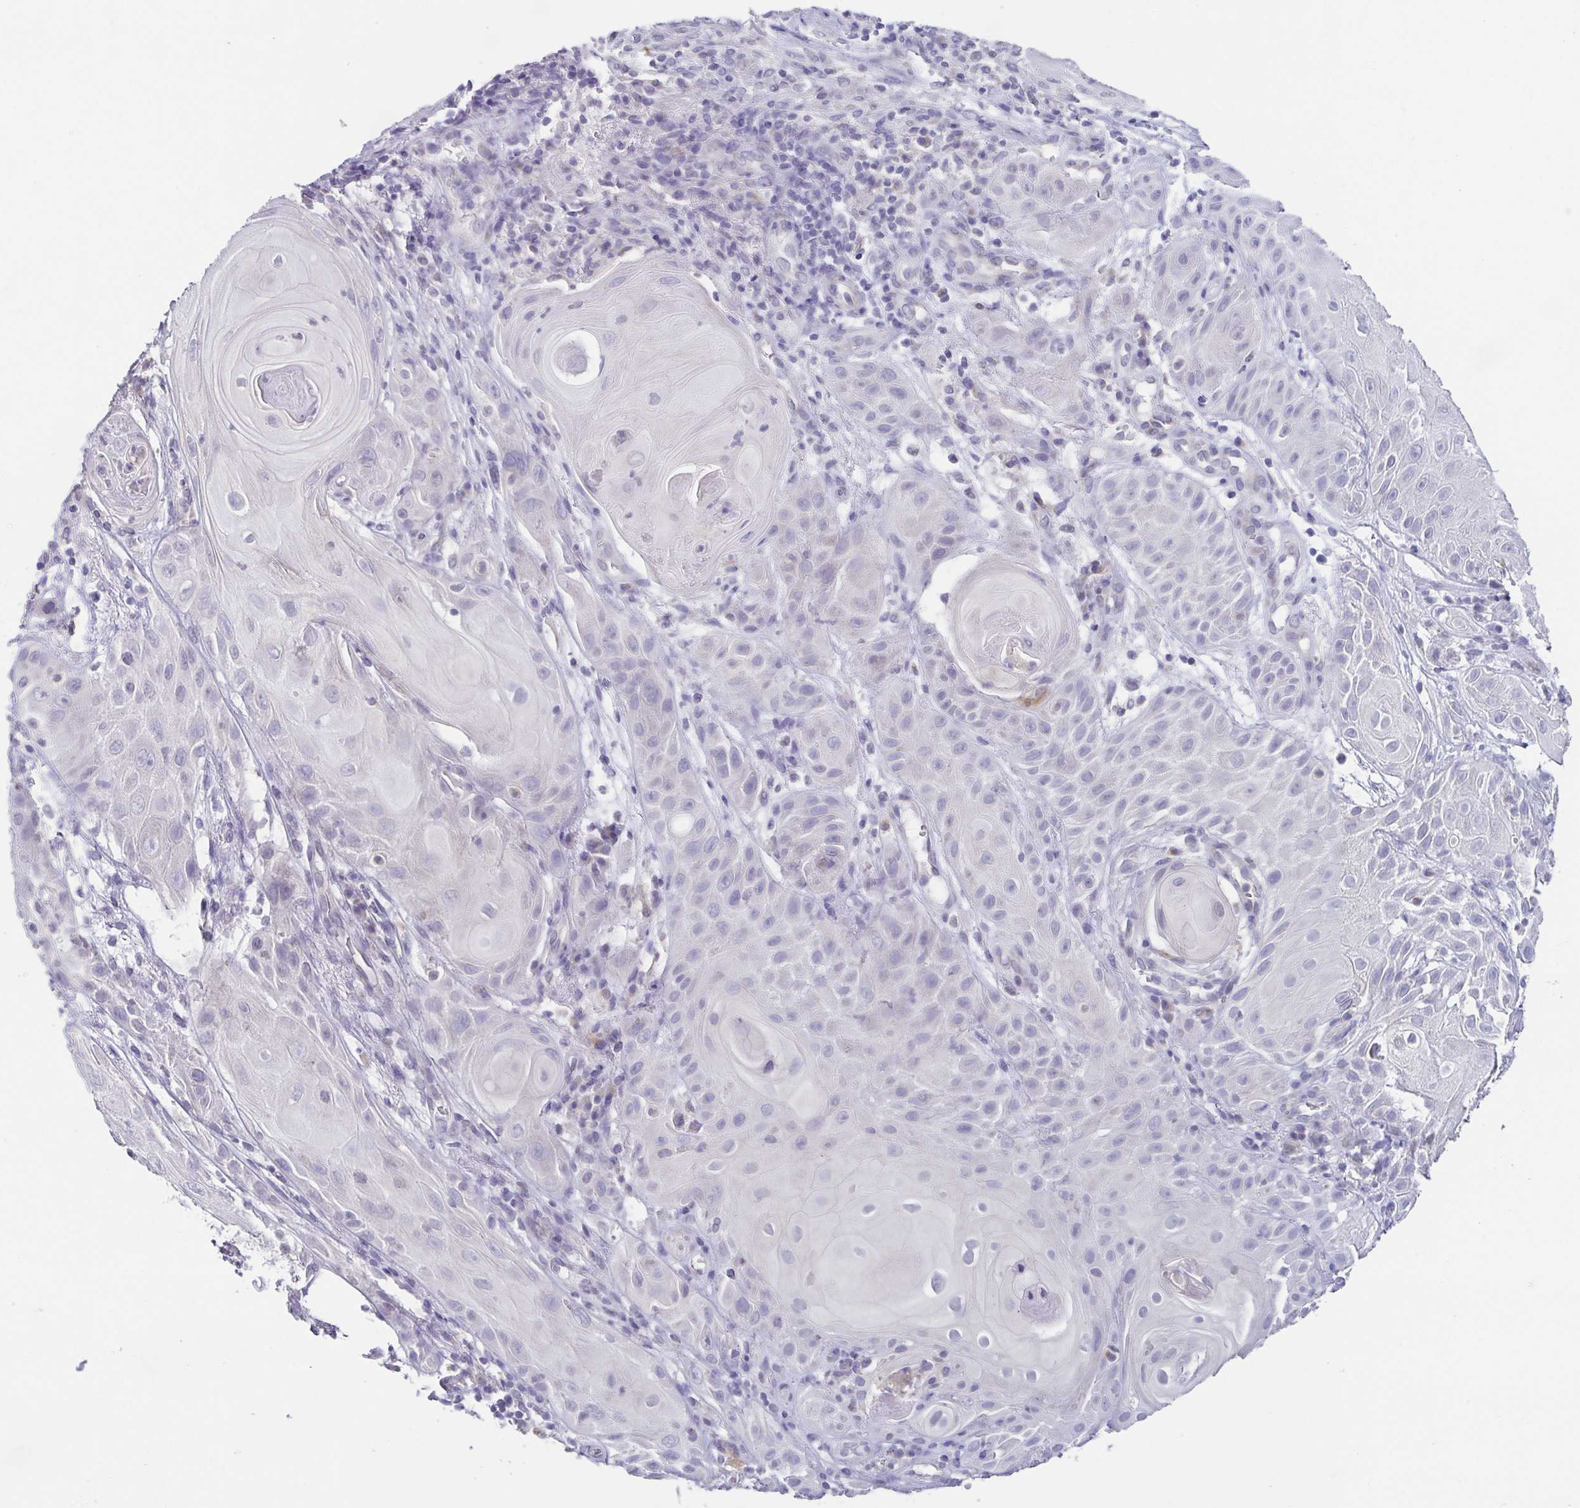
{"staining": {"intensity": "negative", "quantity": "none", "location": "none"}, "tissue": "skin cancer", "cell_type": "Tumor cells", "image_type": "cancer", "snomed": [{"axis": "morphology", "description": "Squamous cell carcinoma, NOS"}, {"axis": "topography", "description": "Skin"}], "caption": "Skin cancer stained for a protein using IHC exhibits no staining tumor cells.", "gene": "RDH11", "patient": {"sex": "male", "age": 62}}